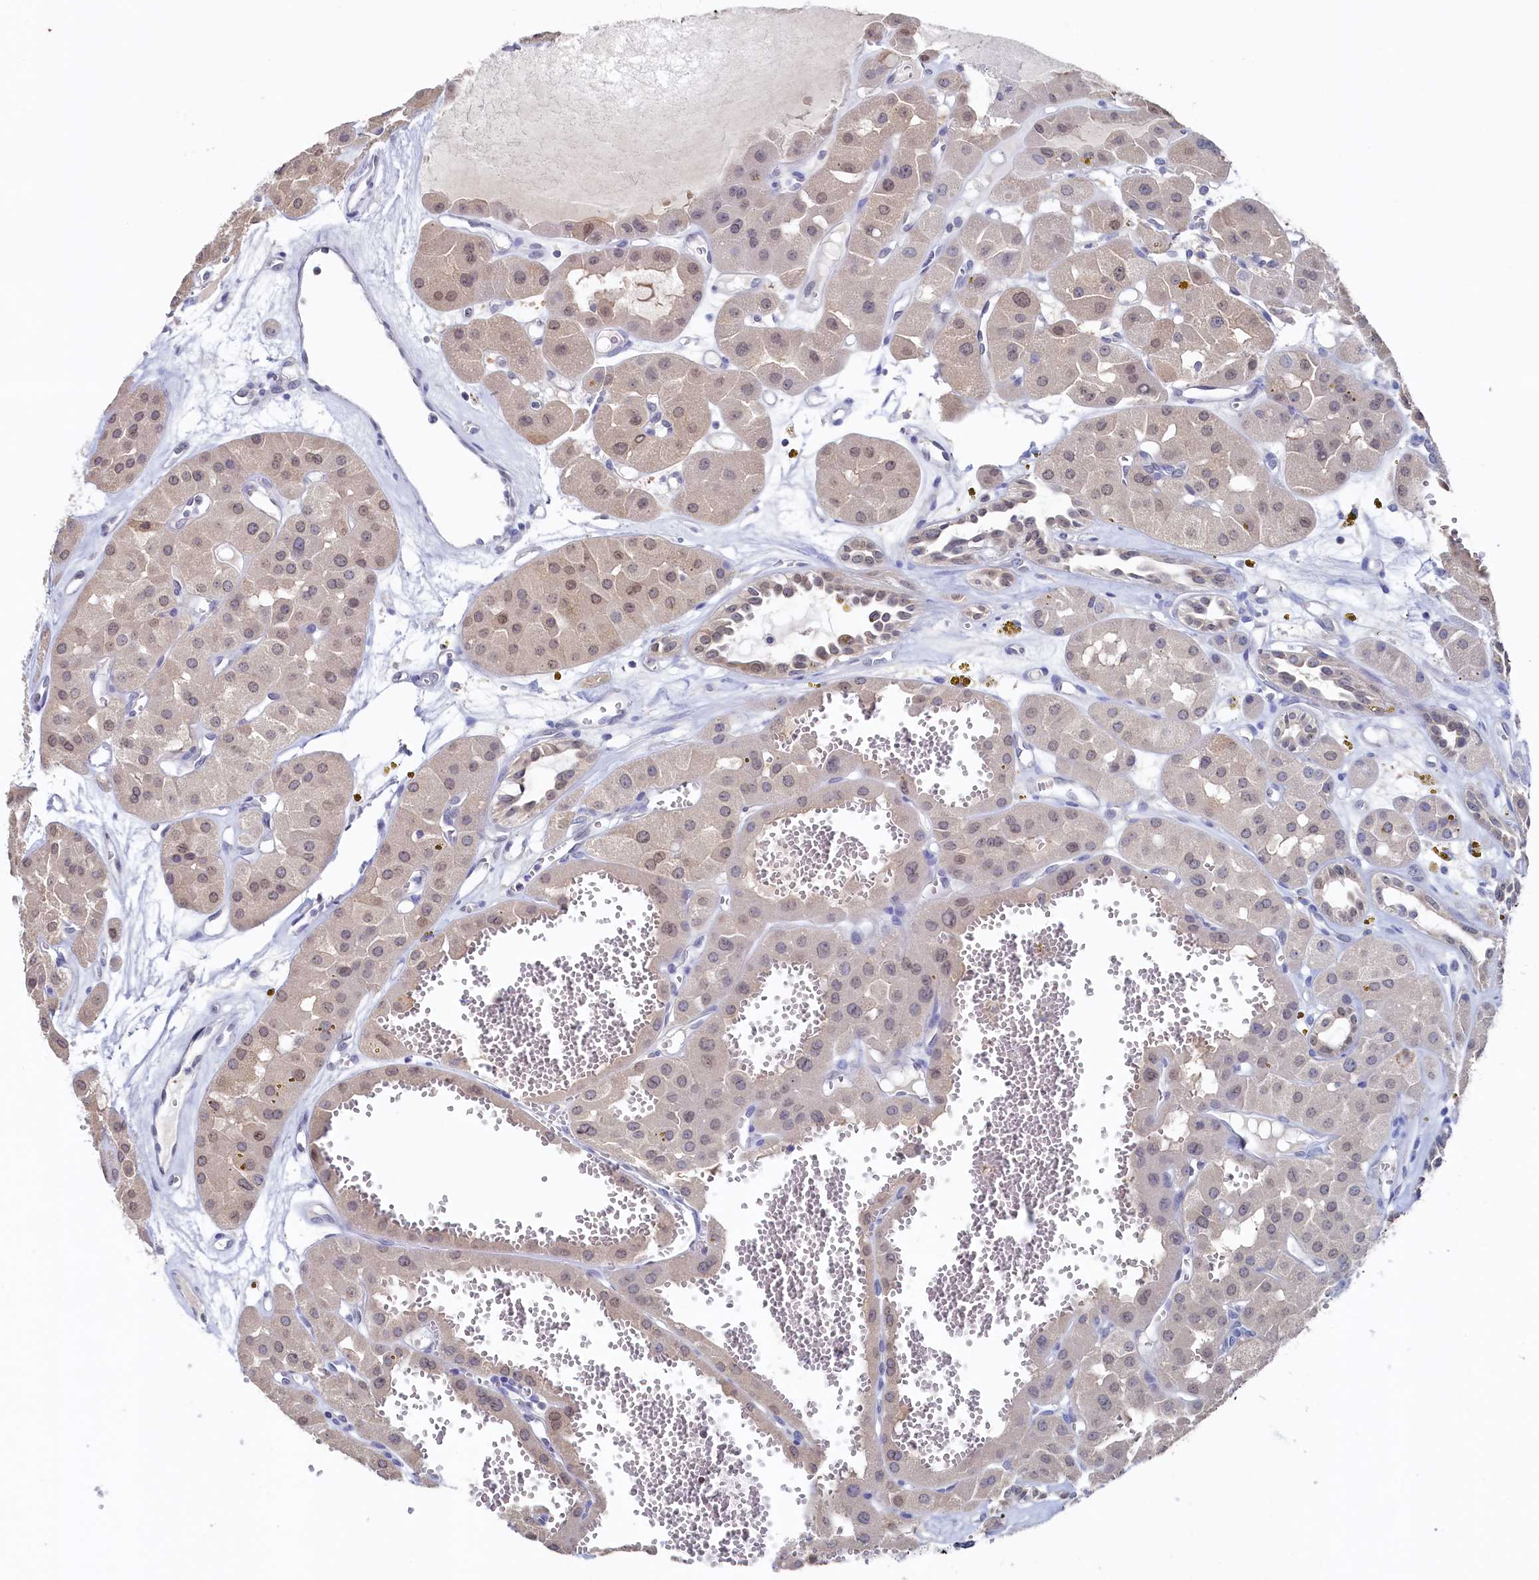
{"staining": {"intensity": "weak", "quantity": "25%-75%", "location": "nuclear"}, "tissue": "renal cancer", "cell_type": "Tumor cells", "image_type": "cancer", "snomed": [{"axis": "morphology", "description": "Carcinoma, NOS"}, {"axis": "topography", "description": "Kidney"}], "caption": "Immunohistochemistry micrograph of carcinoma (renal) stained for a protein (brown), which shows low levels of weak nuclear staining in approximately 25%-75% of tumor cells.", "gene": "C11orf54", "patient": {"sex": "female", "age": 75}}